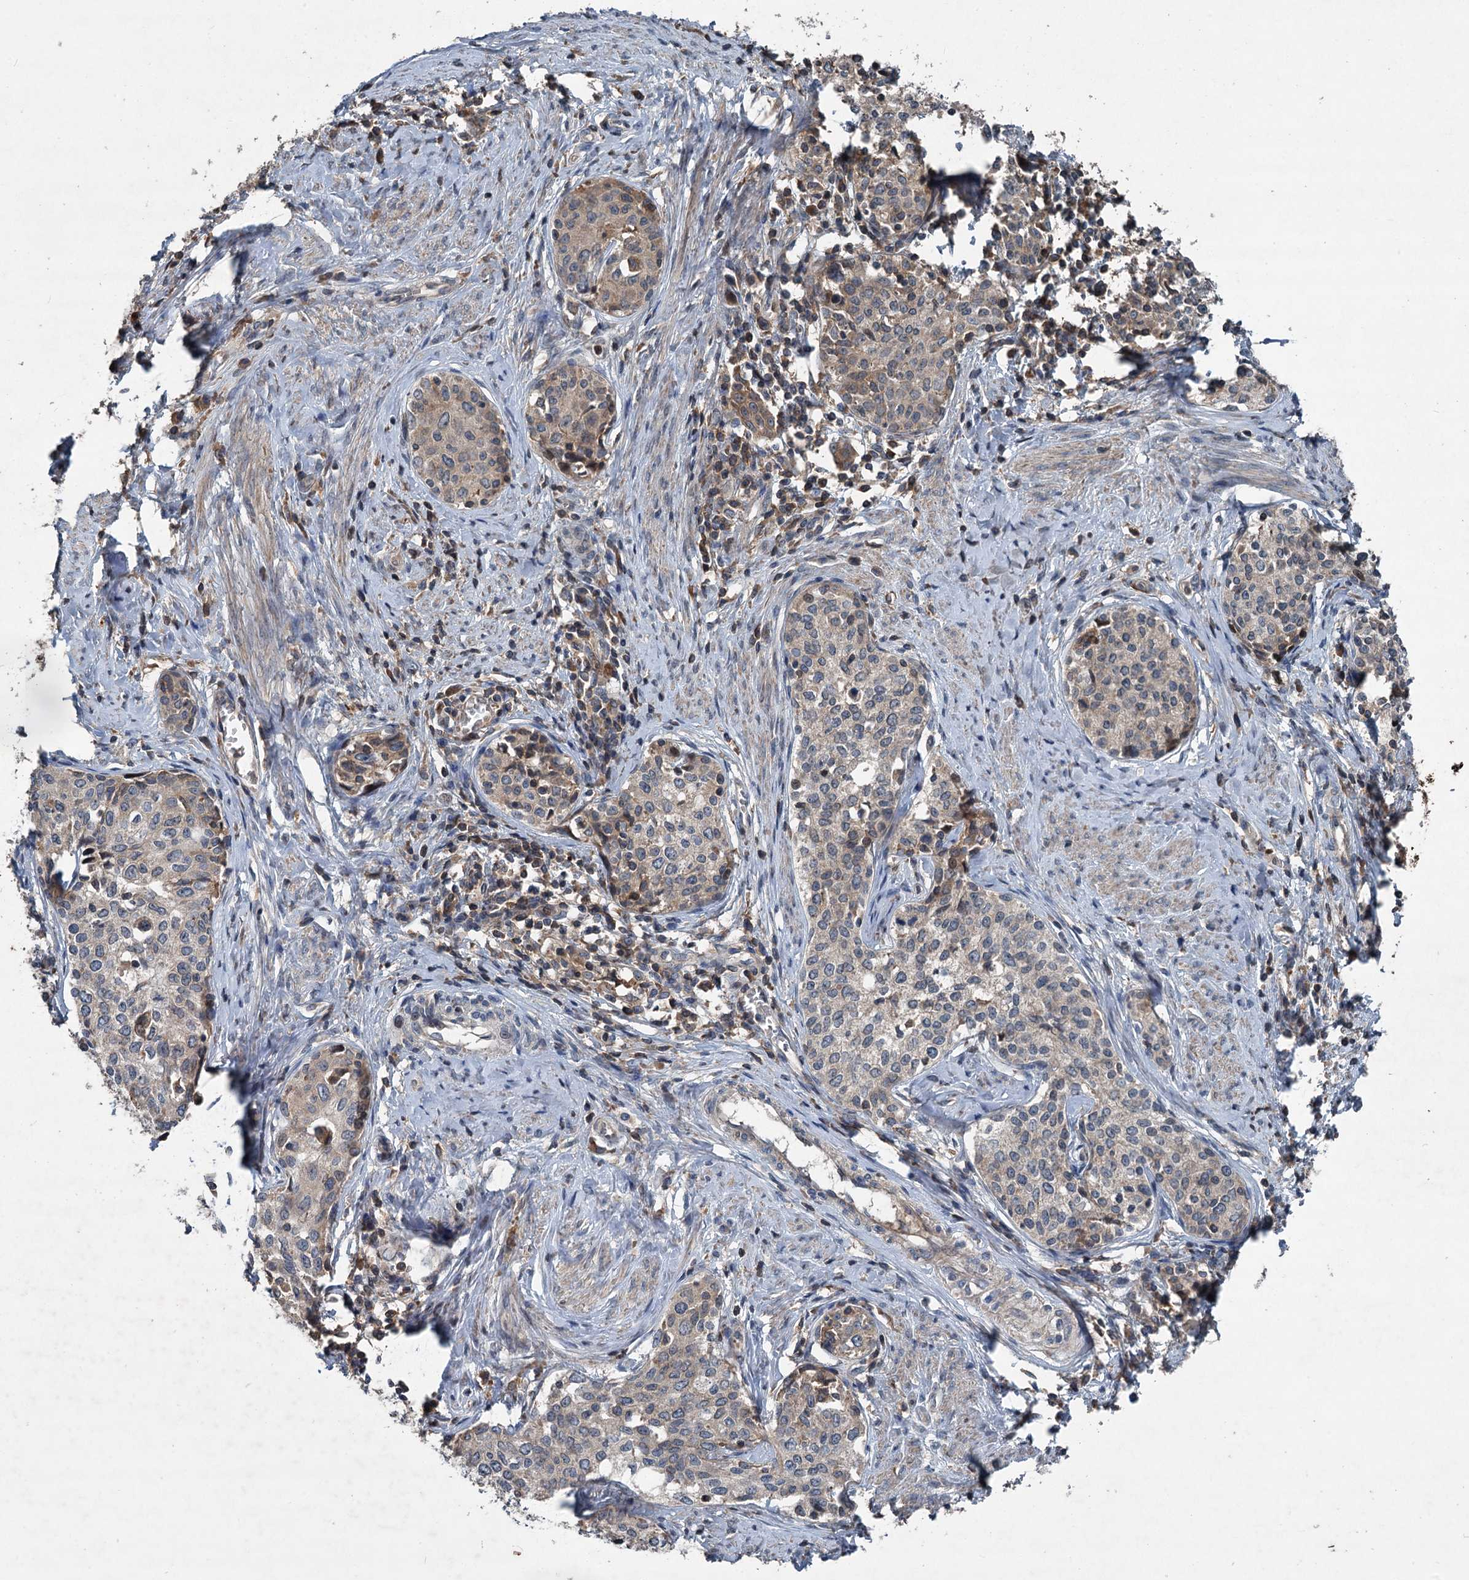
{"staining": {"intensity": "weak", "quantity": "25%-75%", "location": "cytoplasmic/membranous"}, "tissue": "cervical cancer", "cell_type": "Tumor cells", "image_type": "cancer", "snomed": [{"axis": "morphology", "description": "Squamous cell carcinoma, NOS"}, {"axis": "morphology", "description": "Adenocarcinoma, NOS"}, {"axis": "topography", "description": "Cervix"}], "caption": "Cervical squamous cell carcinoma tissue displays weak cytoplasmic/membranous staining in approximately 25%-75% of tumor cells", "gene": "TAPBPL", "patient": {"sex": "female", "age": 52}}